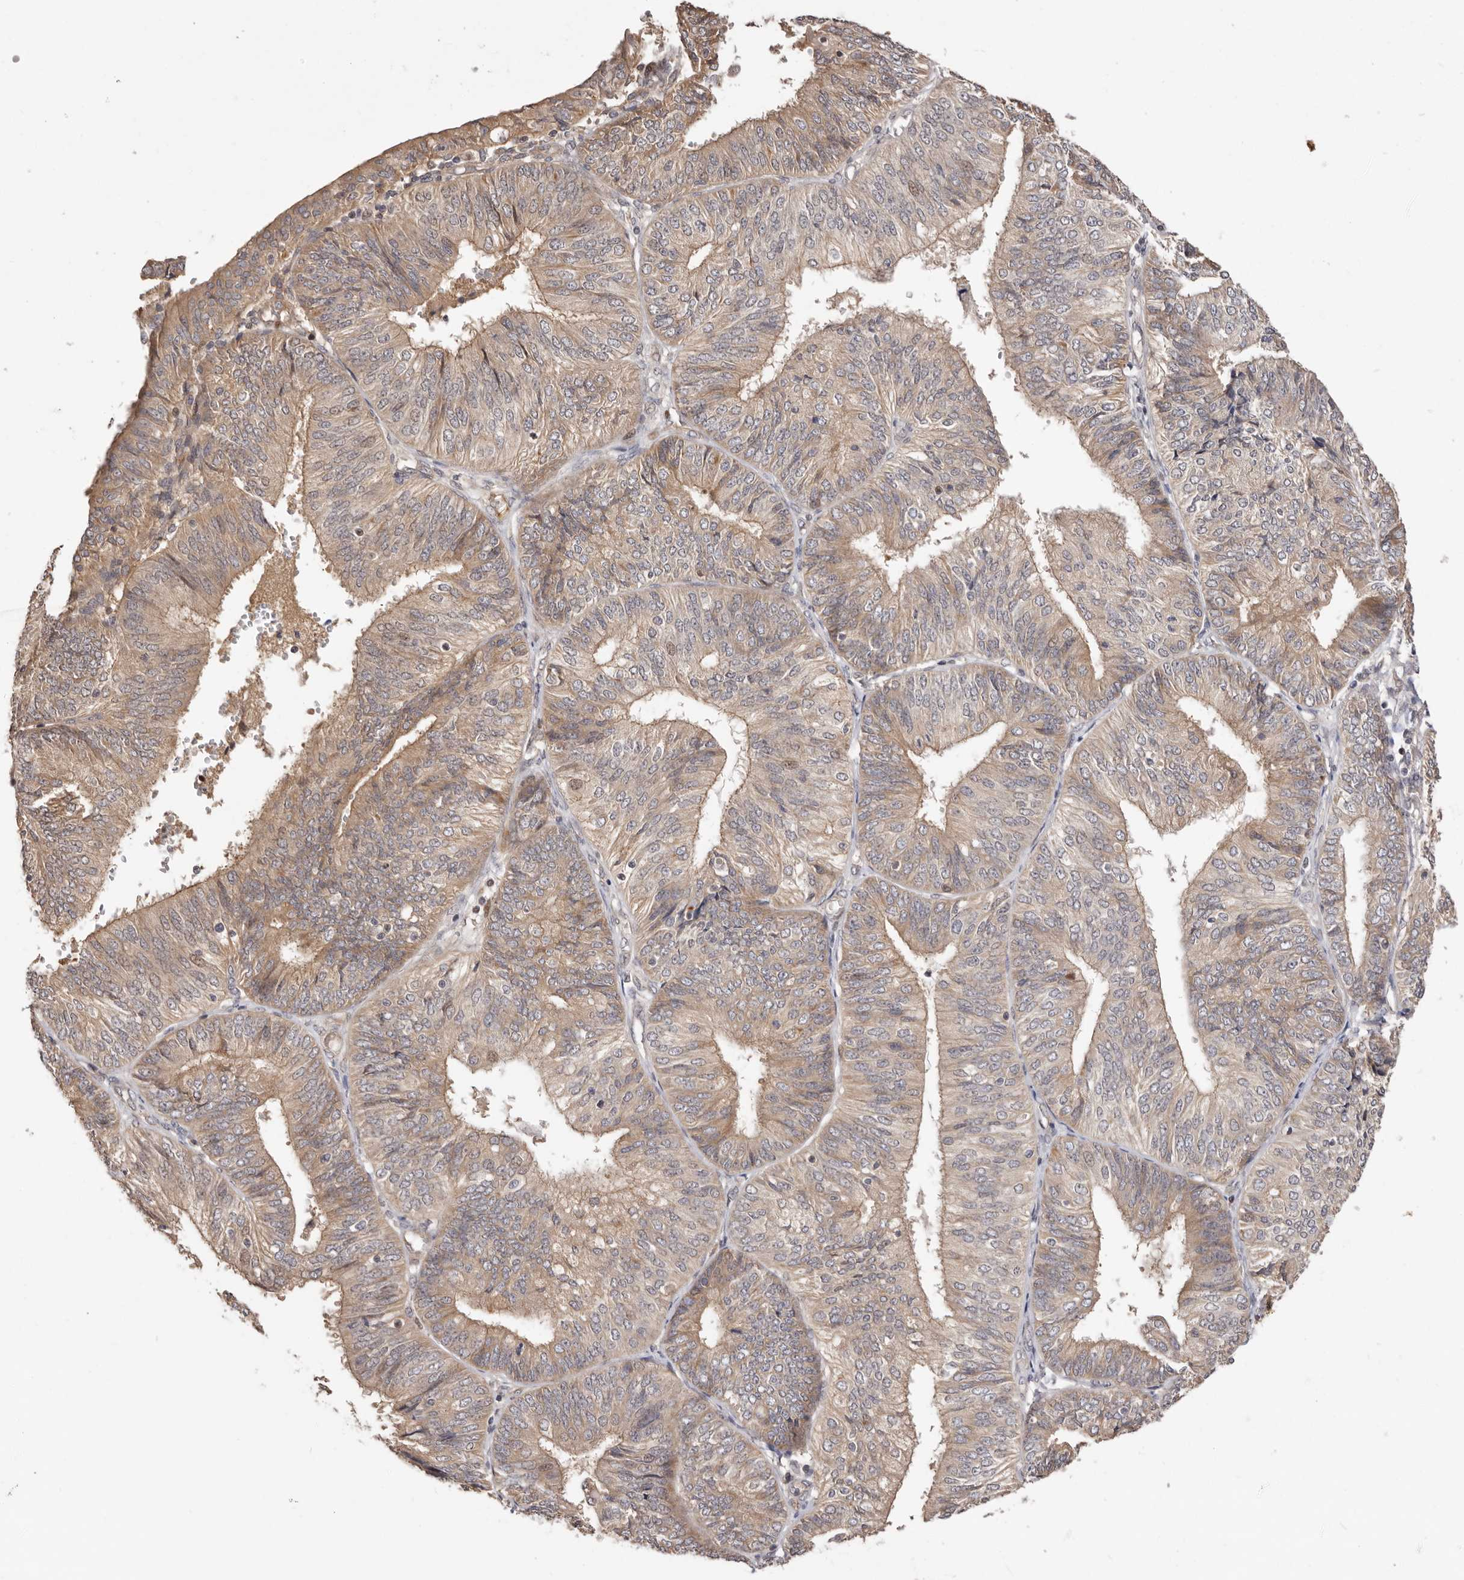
{"staining": {"intensity": "weak", "quantity": ">75%", "location": "cytoplasmic/membranous"}, "tissue": "endometrial cancer", "cell_type": "Tumor cells", "image_type": "cancer", "snomed": [{"axis": "morphology", "description": "Adenocarcinoma, NOS"}, {"axis": "topography", "description": "Endometrium"}], "caption": "Immunohistochemical staining of adenocarcinoma (endometrial) exhibits low levels of weak cytoplasmic/membranous protein expression in approximately >75% of tumor cells.", "gene": "DOP1A", "patient": {"sex": "female", "age": 58}}